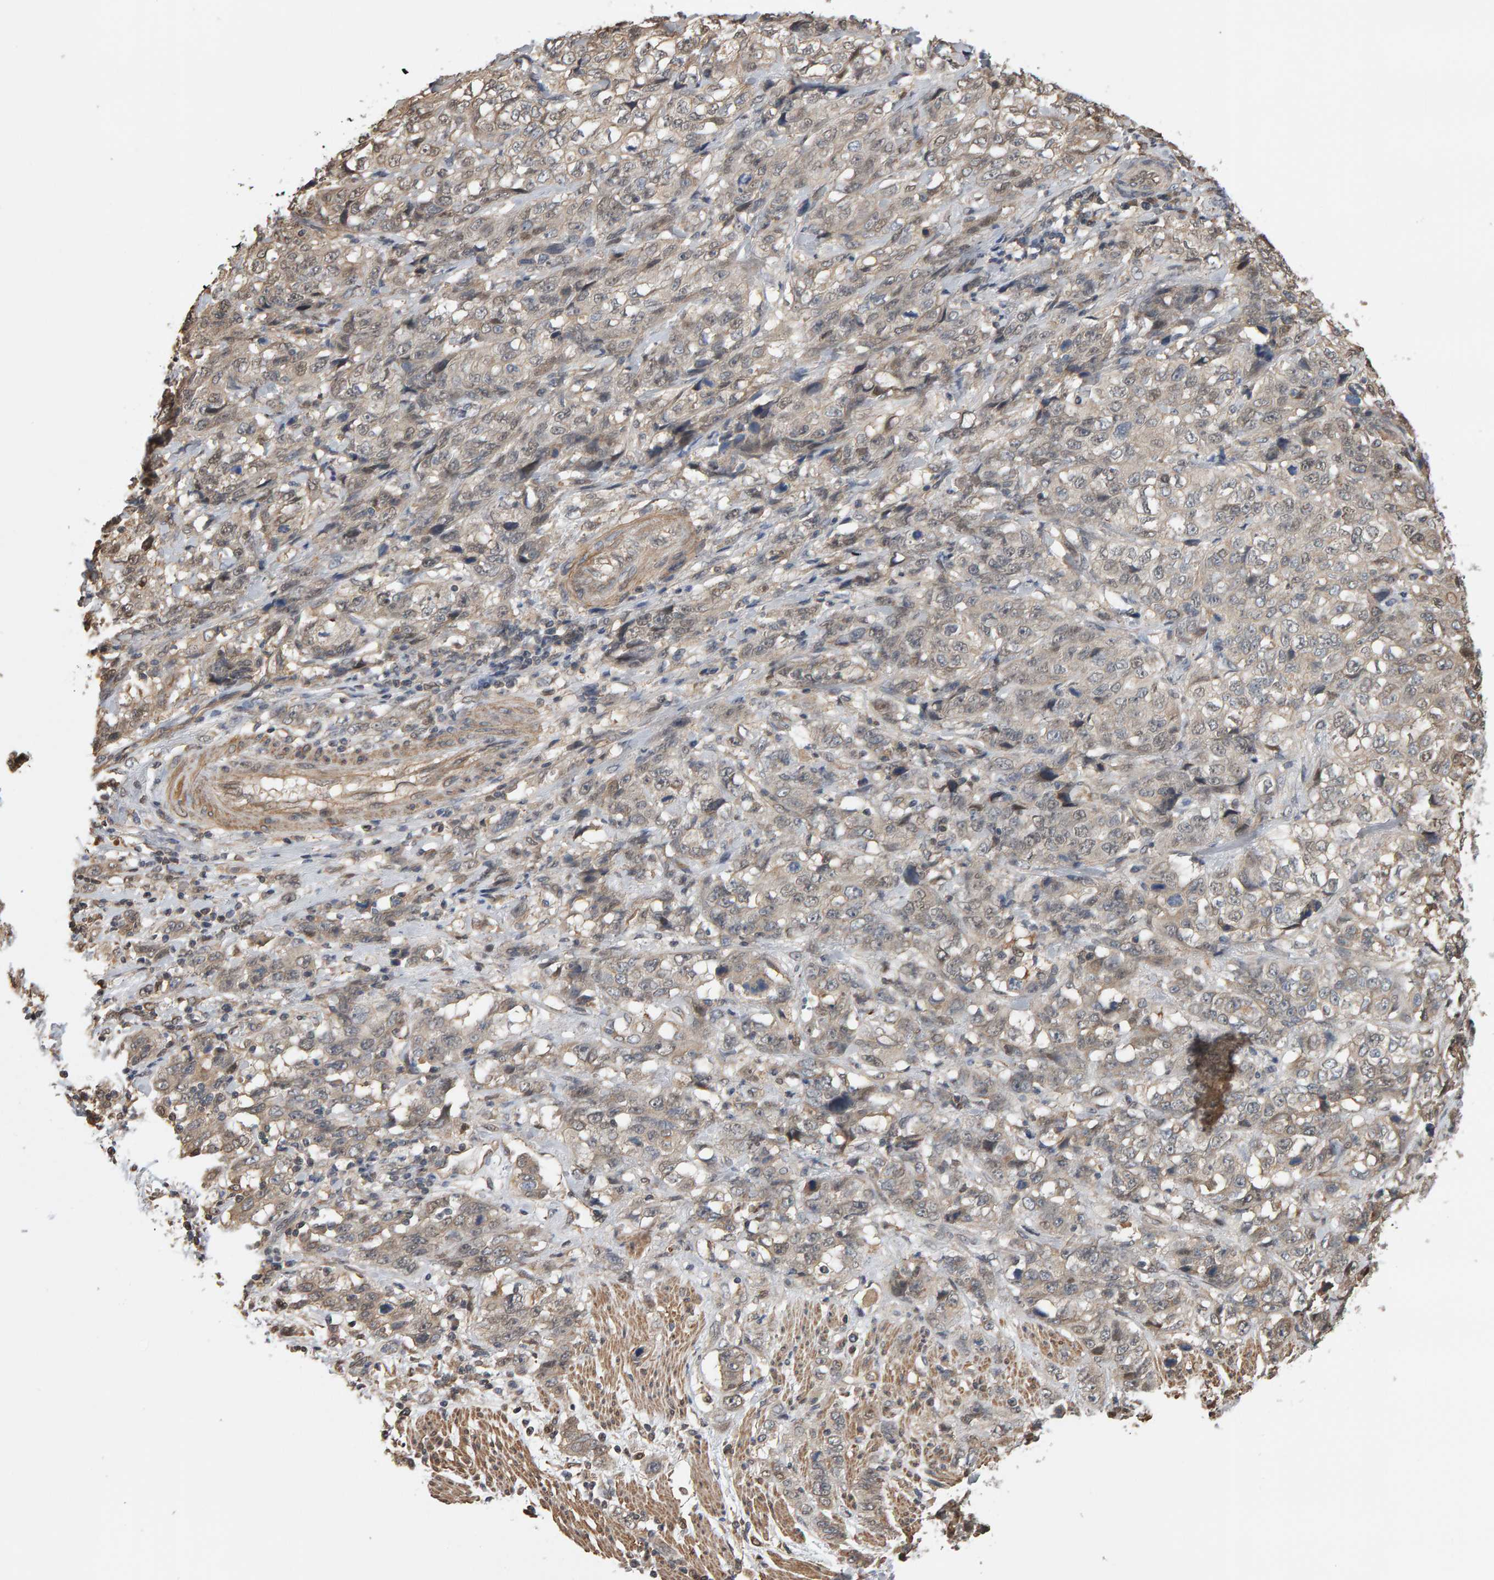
{"staining": {"intensity": "weak", "quantity": "<25%", "location": "cytoplasmic/membranous"}, "tissue": "stomach cancer", "cell_type": "Tumor cells", "image_type": "cancer", "snomed": [{"axis": "morphology", "description": "Adenocarcinoma, NOS"}, {"axis": "topography", "description": "Stomach"}], "caption": "Image shows no significant protein staining in tumor cells of stomach cancer.", "gene": "COASY", "patient": {"sex": "male", "age": 48}}